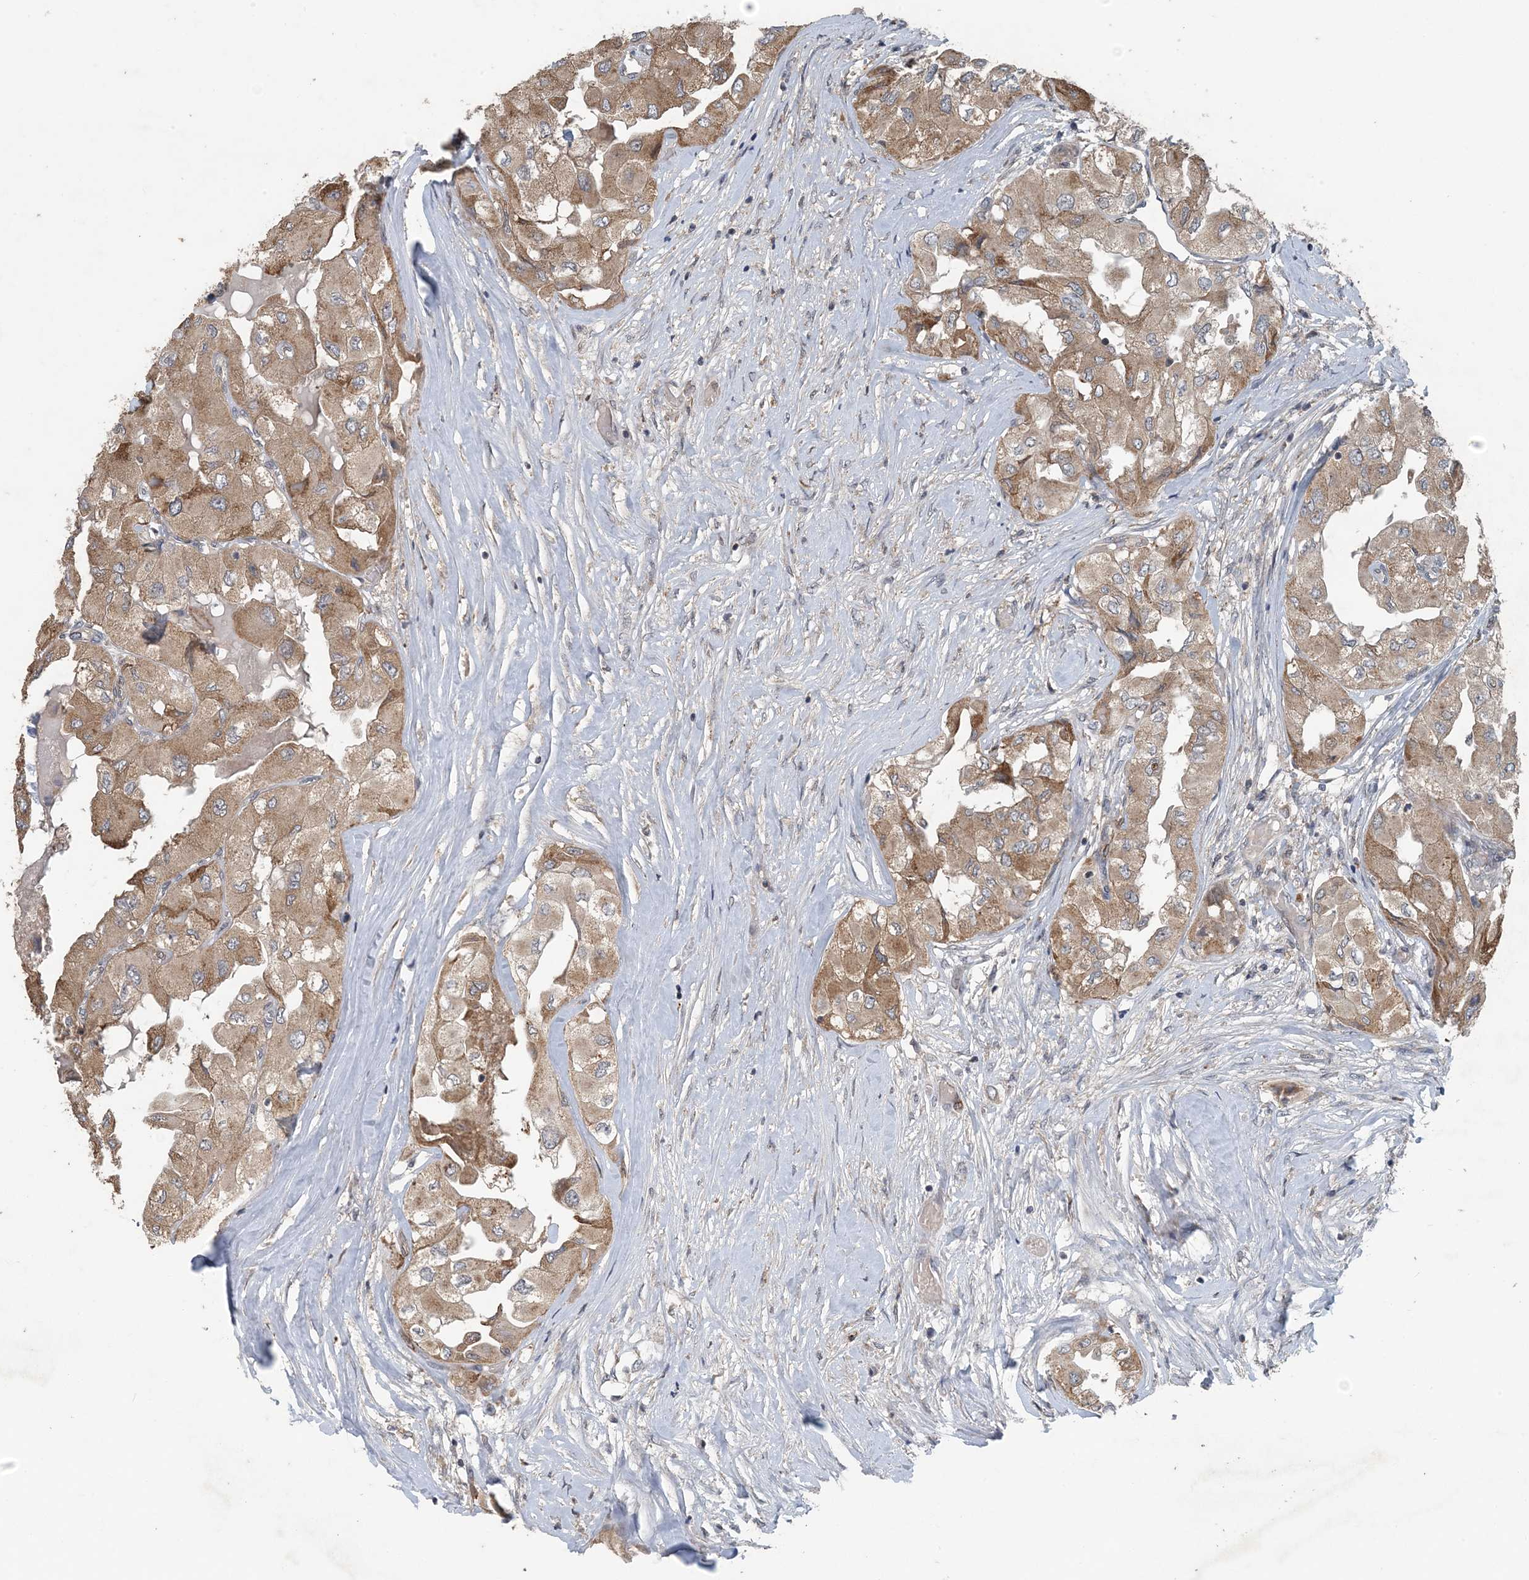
{"staining": {"intensity": "weak", "quantity": ">75%", "location": "cytoplasmic/membranous"}, "tissue": "thyroid cancer", "cell_type": "Tumor cells", "image_type": "cancer", "snomed": [{"axis": "morphology", "description": "Papillary adenocarcinoma, NOS"}, {"axis": "topography", "description": "Thyroid gland"}], "caption": "Immunohistochemistry (DAB) staining of human papillary adenocarcinoma (thyroid) displays weak cytoplasmic/membranous protein staining in about >75% of tumor cells.", "gene": "MYO9B", "patient": {"sex": "female", "age": 59}}